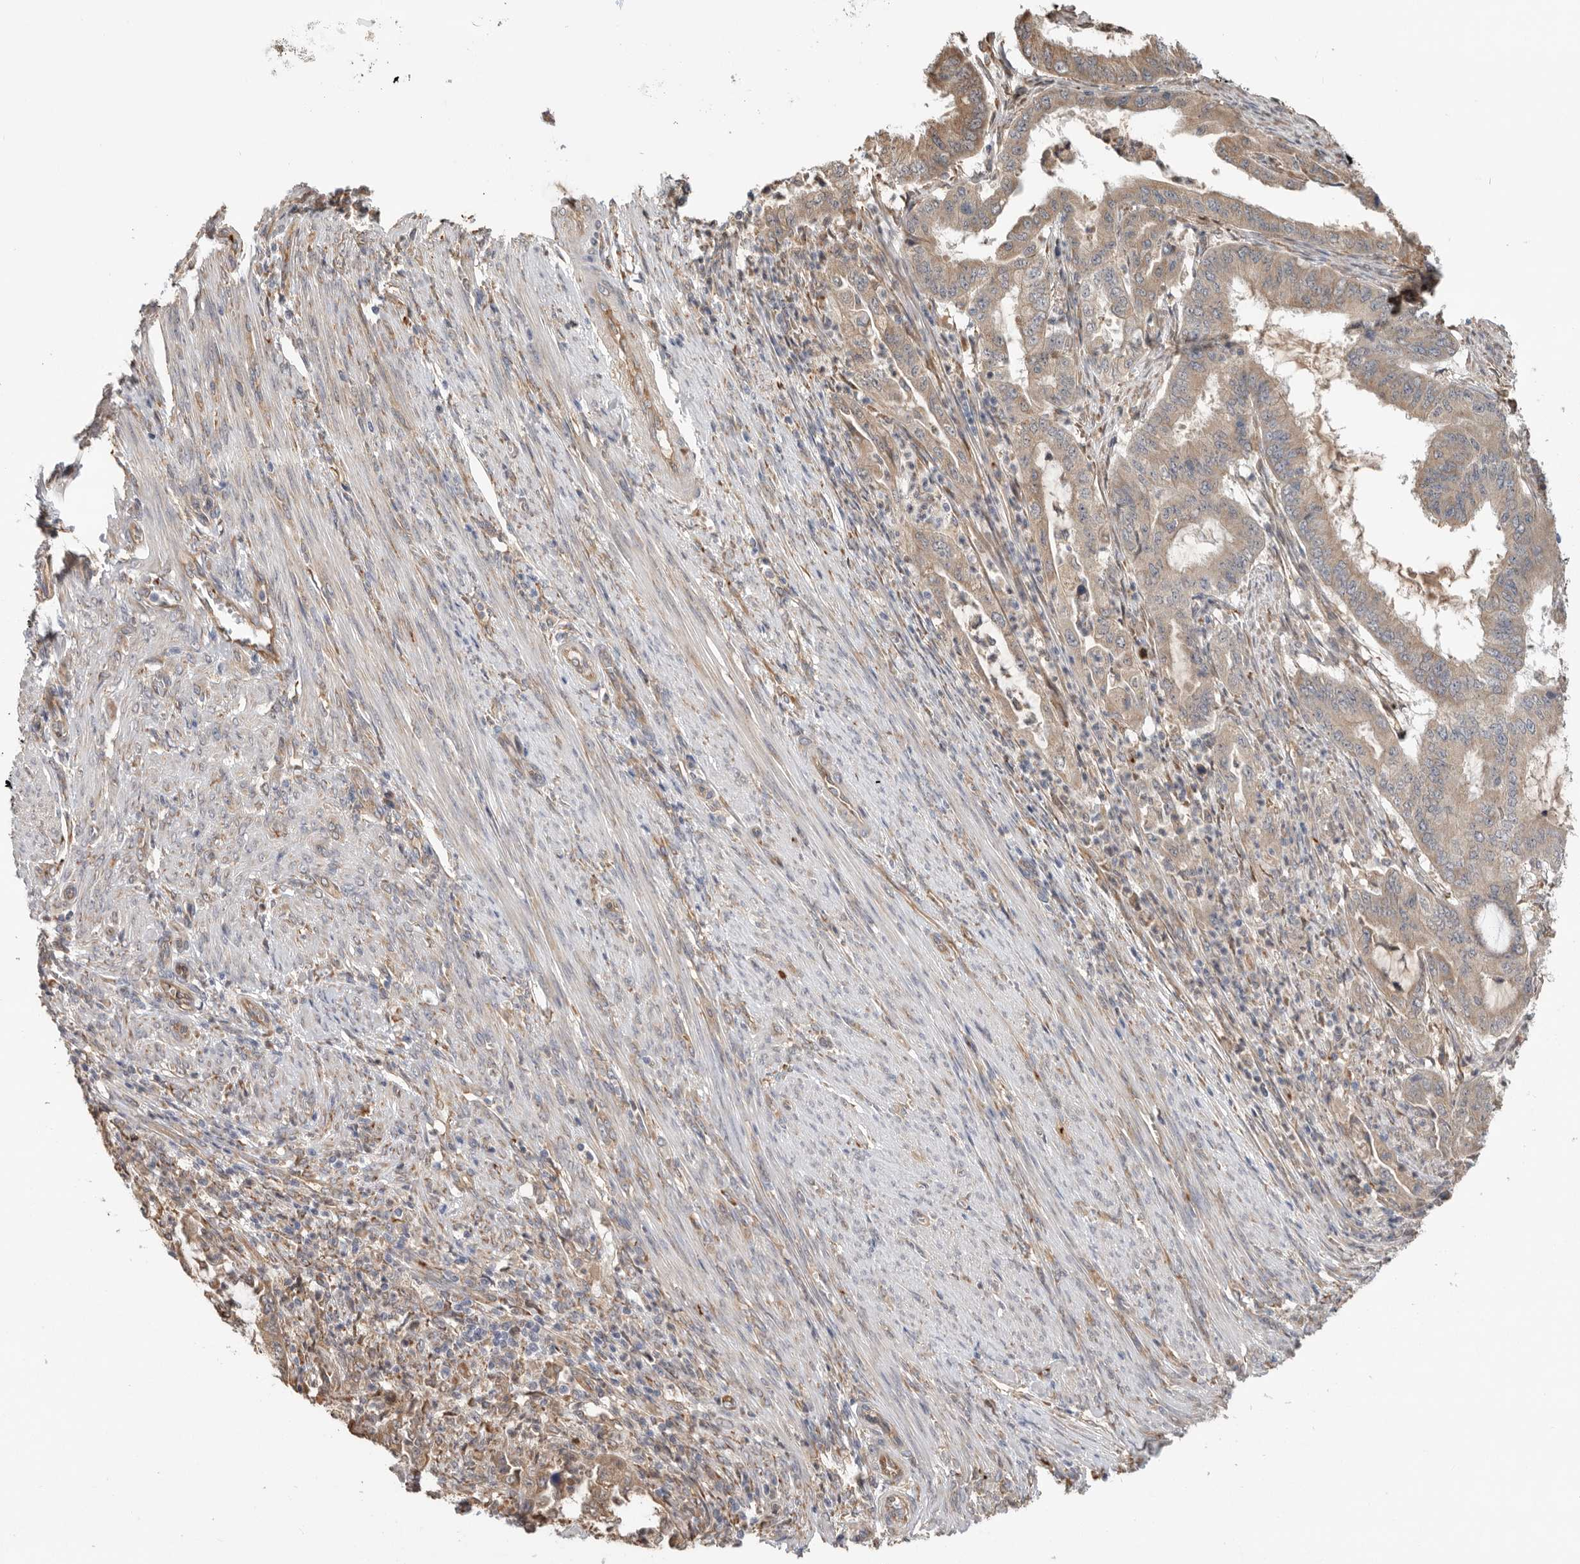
{"staining": {"intensity": "weak", "quantity": ">75%", "location": "cytoplasmic/membranous"}, "tissue": "endometrial cancer", "cell_type": "Tumor cells", "image_type": "cancer", "snomed": [{"axis": "morphology", "description": "Adenocarcinoma, NOS"}, {"axis": "topography", "description": "Endometrium"}], "caption": "A micrograph of human endometrial adenocarcinoma stained for a protein reveals weak cytoplasmic/membranous brown staining in tumor cells.", "gene": "CDC42BPB", "patient": {"sex": "female", "age": 51}}